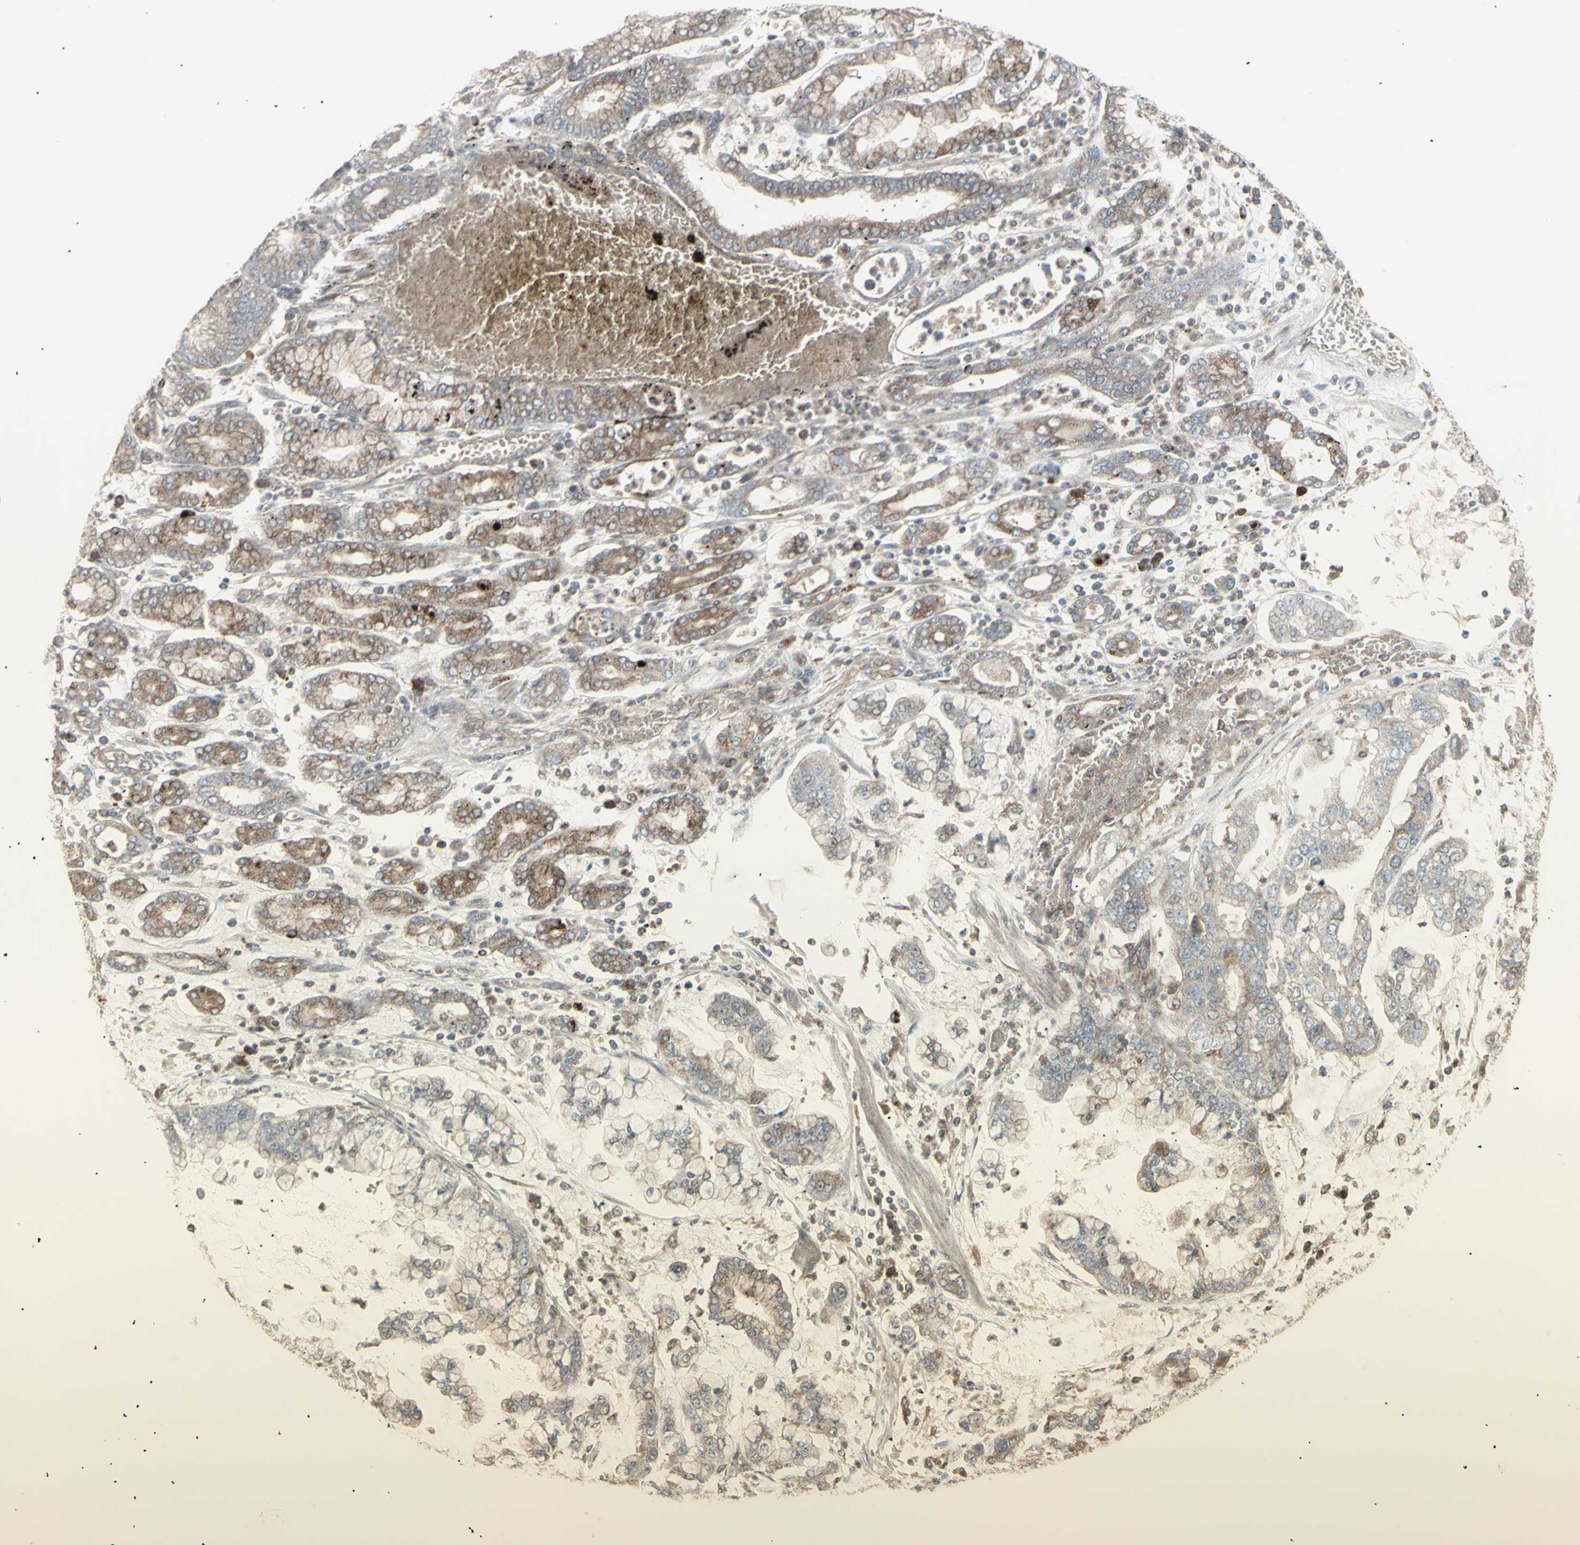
{"staining": {"intensity": "moderate", "quantity": ">75%", "location": "cytoplasmic/membranous"}, "tissue": "stomach cancer", "cell_type": "Tumor cells", "image_type": "cancer", "snomed": [{"axis": "morphology", "description": "Normal tissue, NOS"}, {"axis": "morphology", "description": "Adenocarcinoma, NOS"}, {"axis": "topography", "description": "Stomach, upper"}, {"axis": "topography", "description": "Stomach"}], "caption": "Adenocarcinoma (stomach) tissue displays moderate cytoplasmic/membranous positivity in about >75% of tumor cells, visualized by immunohistochemistry.", "gene": "RNASEL", "patient": {"sex": "male", "age": 76}}